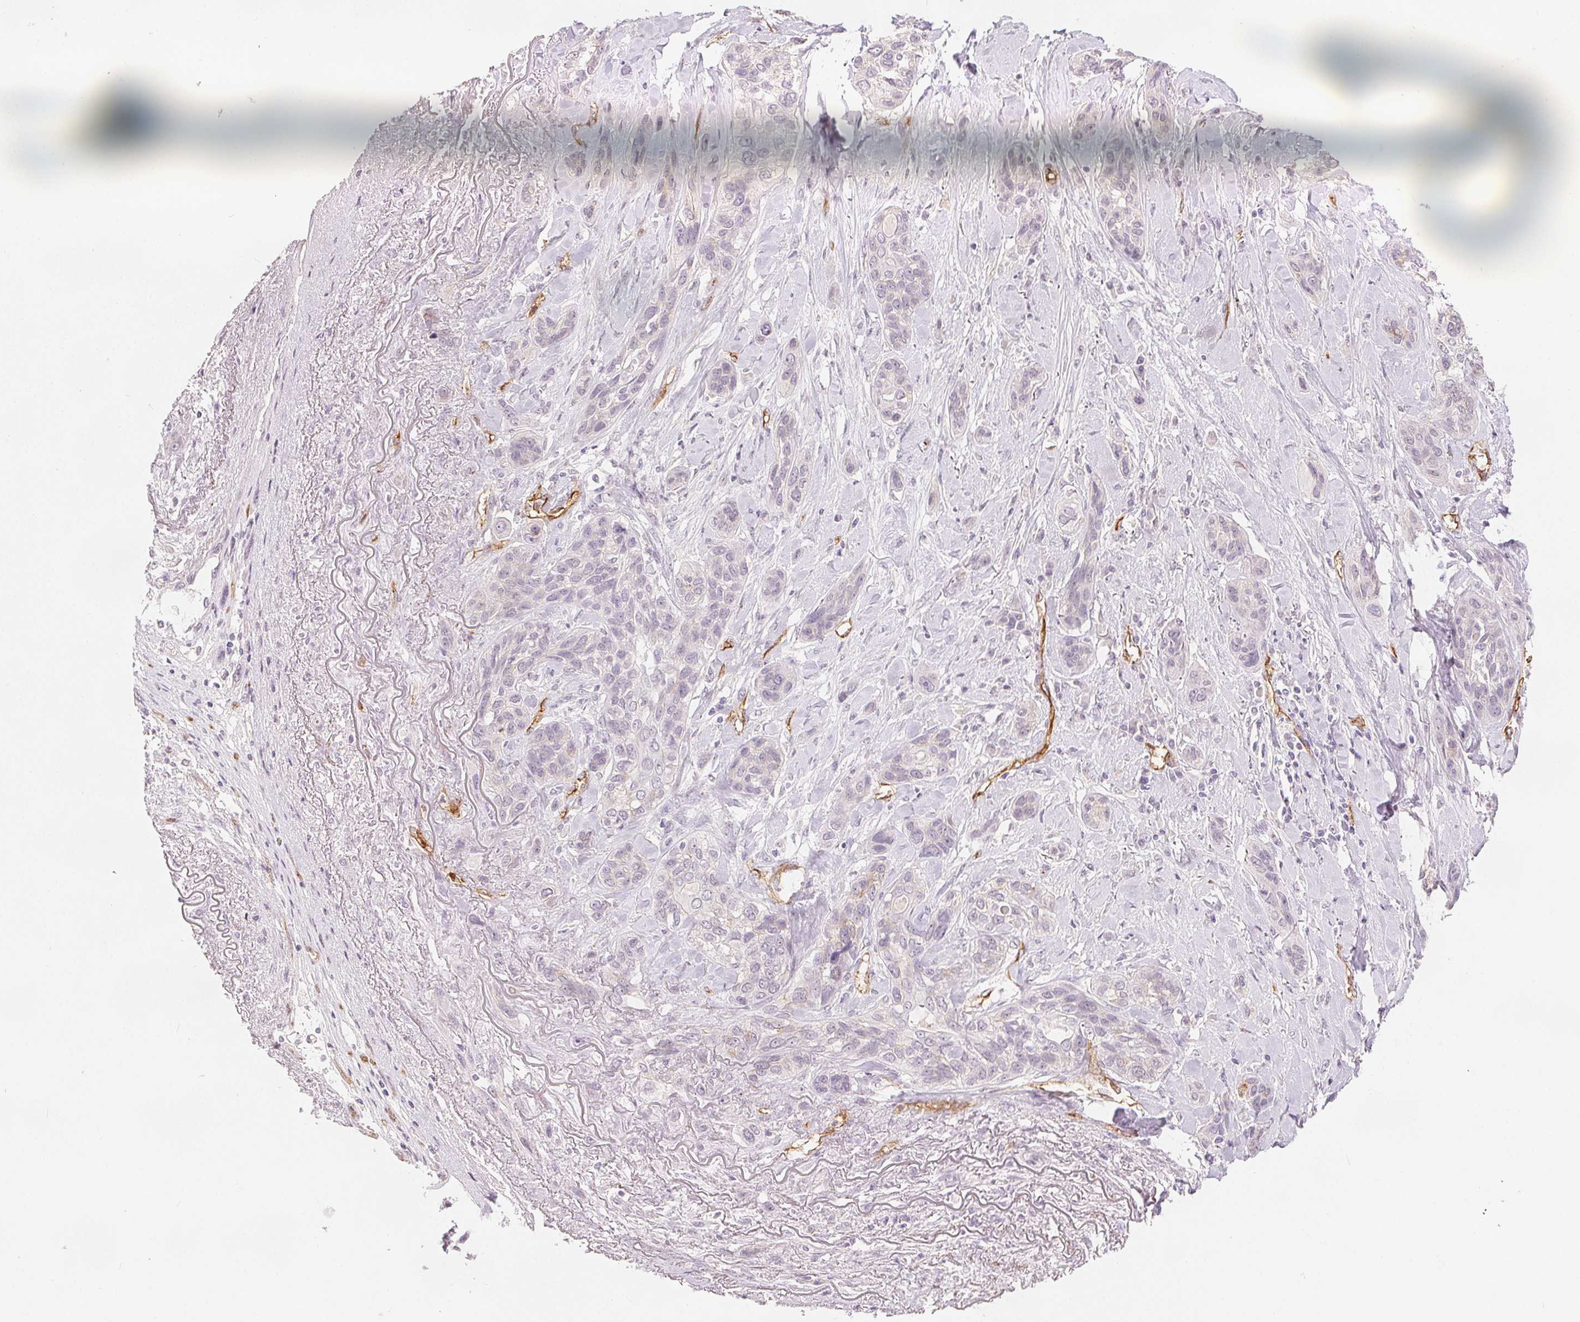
{"staining": {"intensity": "negative", "quantity": "none", "location": "none"}, "tissue": "lung cancer", "cell_type": "Tumor cells", "image_type": "cancer", "snomed": [{"axis": "morphology", "description": "Squamous cell carcinoma, NOS"}, {"axis": "topography", "description": "Lung"}], "caption": "This is an immunohistochemistry micrograph of lung cancer. There is no positivity in tumor cells.", "gene": "PODXL", "patient": {"sex": "female", "age": 70}}